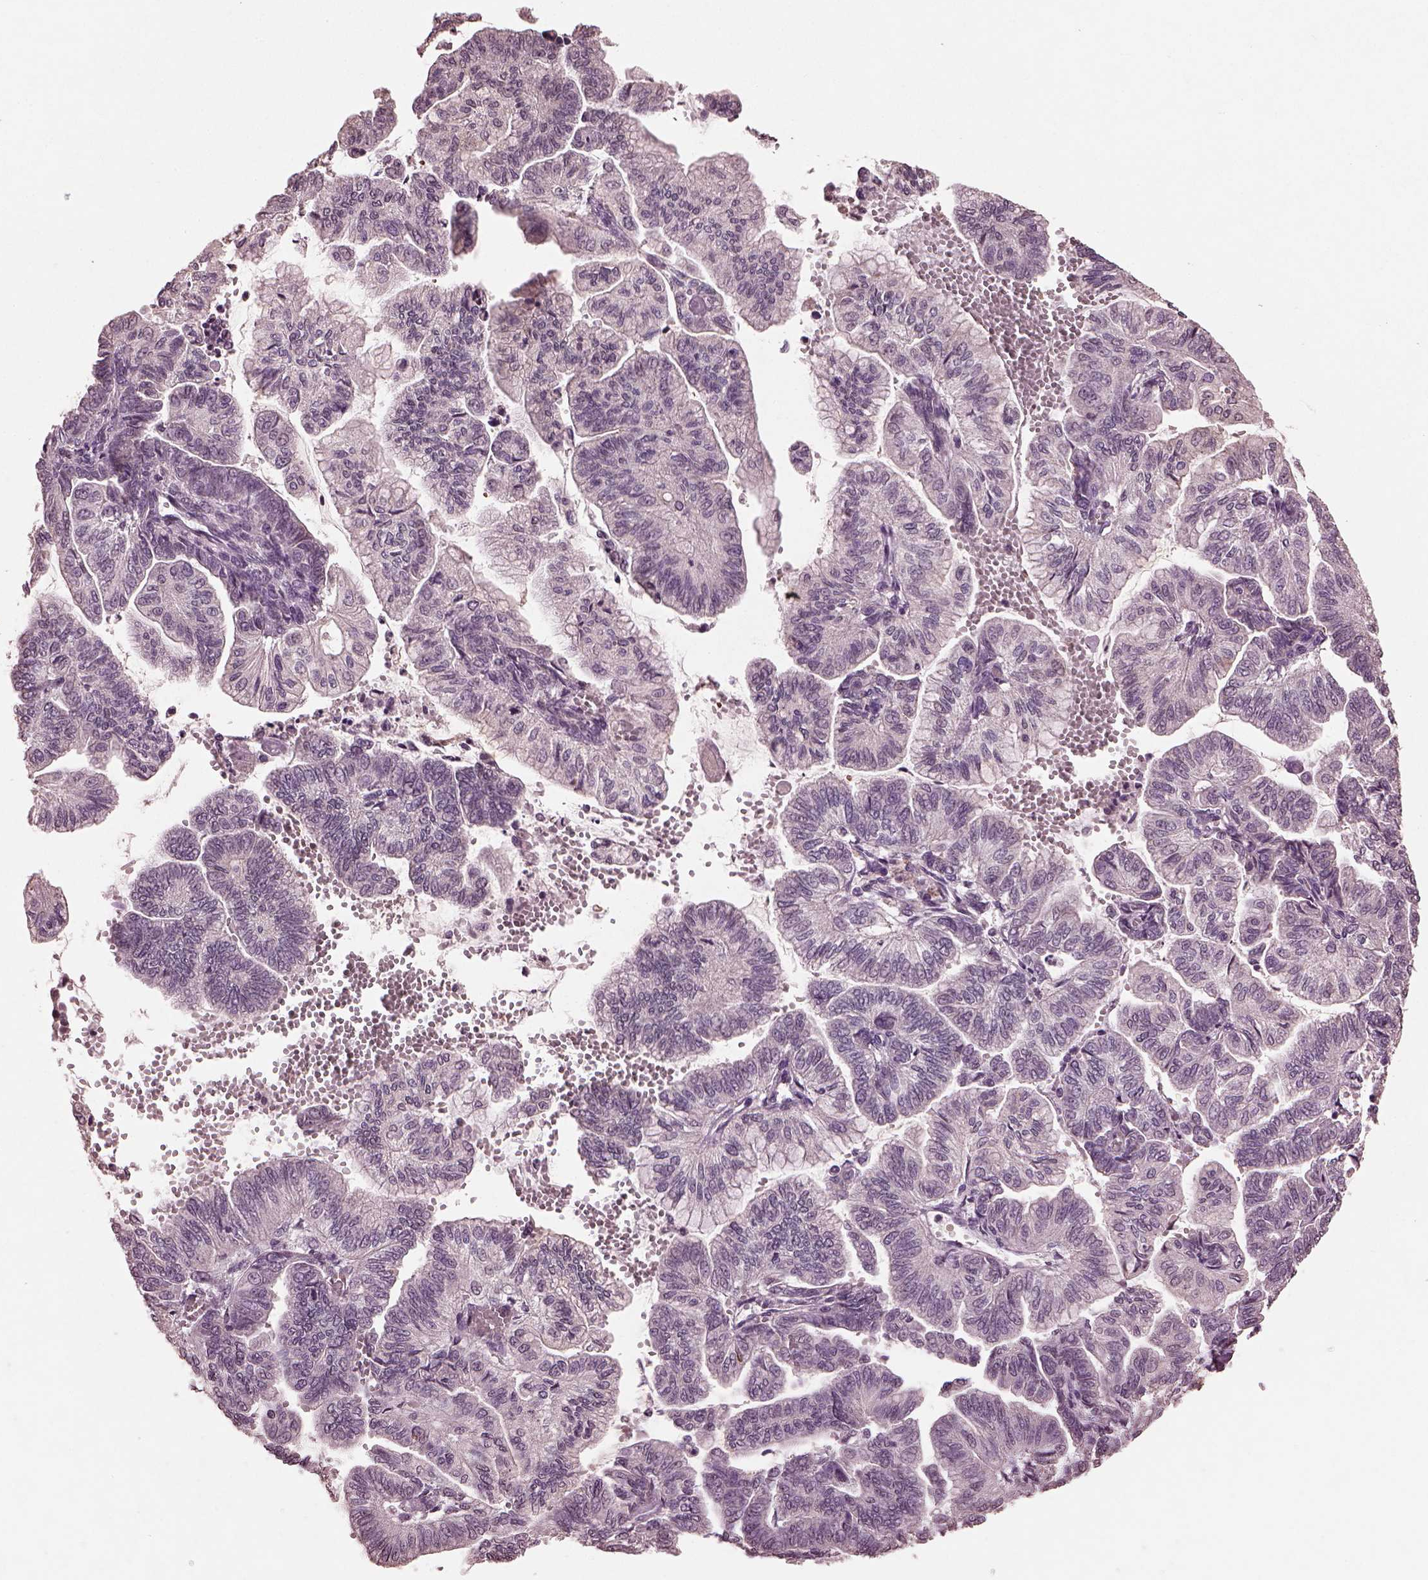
{"staining": {"intensity": "negative", "quantity": "none", "location": "none"}, "tissue": "stomach cancer", "cell_type": "Tumor cells", "image_type": "cancer", "snomed": [{"axis": "morphology", "description": "Adenocarcinoma, NOS"}, {"axis": "topography", "description": "Stomach"}], "caption": "Tumor cells are negative for protein expression in human stomach cancer.", "gene": "IL18RAP", "patient": {"sex": "male", "age": 83}}